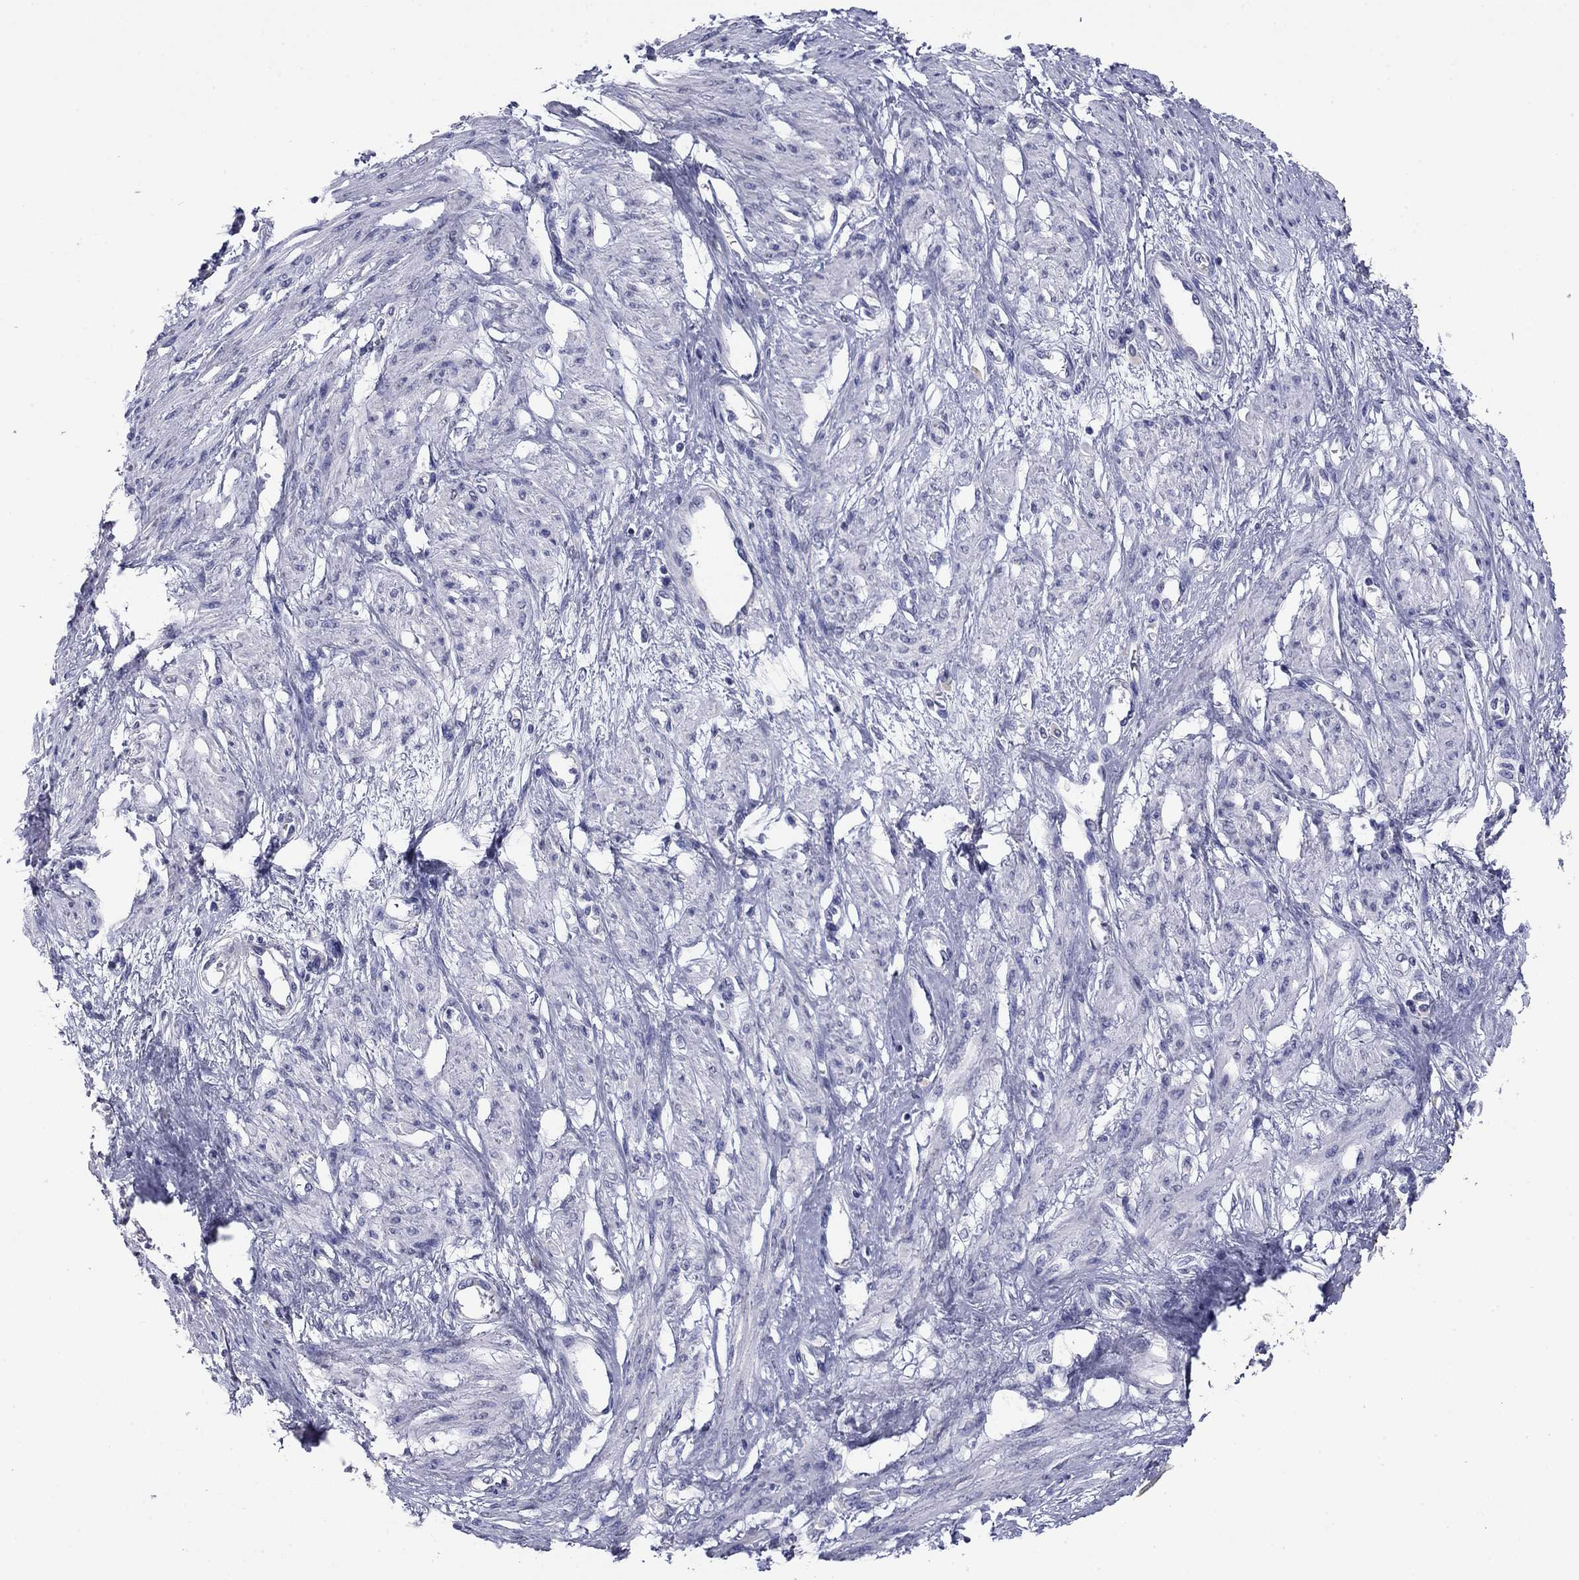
{"staining": {"intensity": "negative", "quantity": "none", "location": "none"}, "tissue": "smooth muscle", "cell_type": "Smooth muscle cells", "image_type": "normal", "snomed": [{"axis": "morphology", "description": "Normal tissue, NOS"}, {"axis": "topography", "description": "Smooth muscle"}, {"axis": "topography", "description": "Uterus"}], "caption": "This is an immunohistochemistry (IHC) photomicrograph of unremarkable smooth muscle. There is no expression in smooth muscle cells.", "gene": "HAO1", "patient": {"sex": "female", "age": 39}}